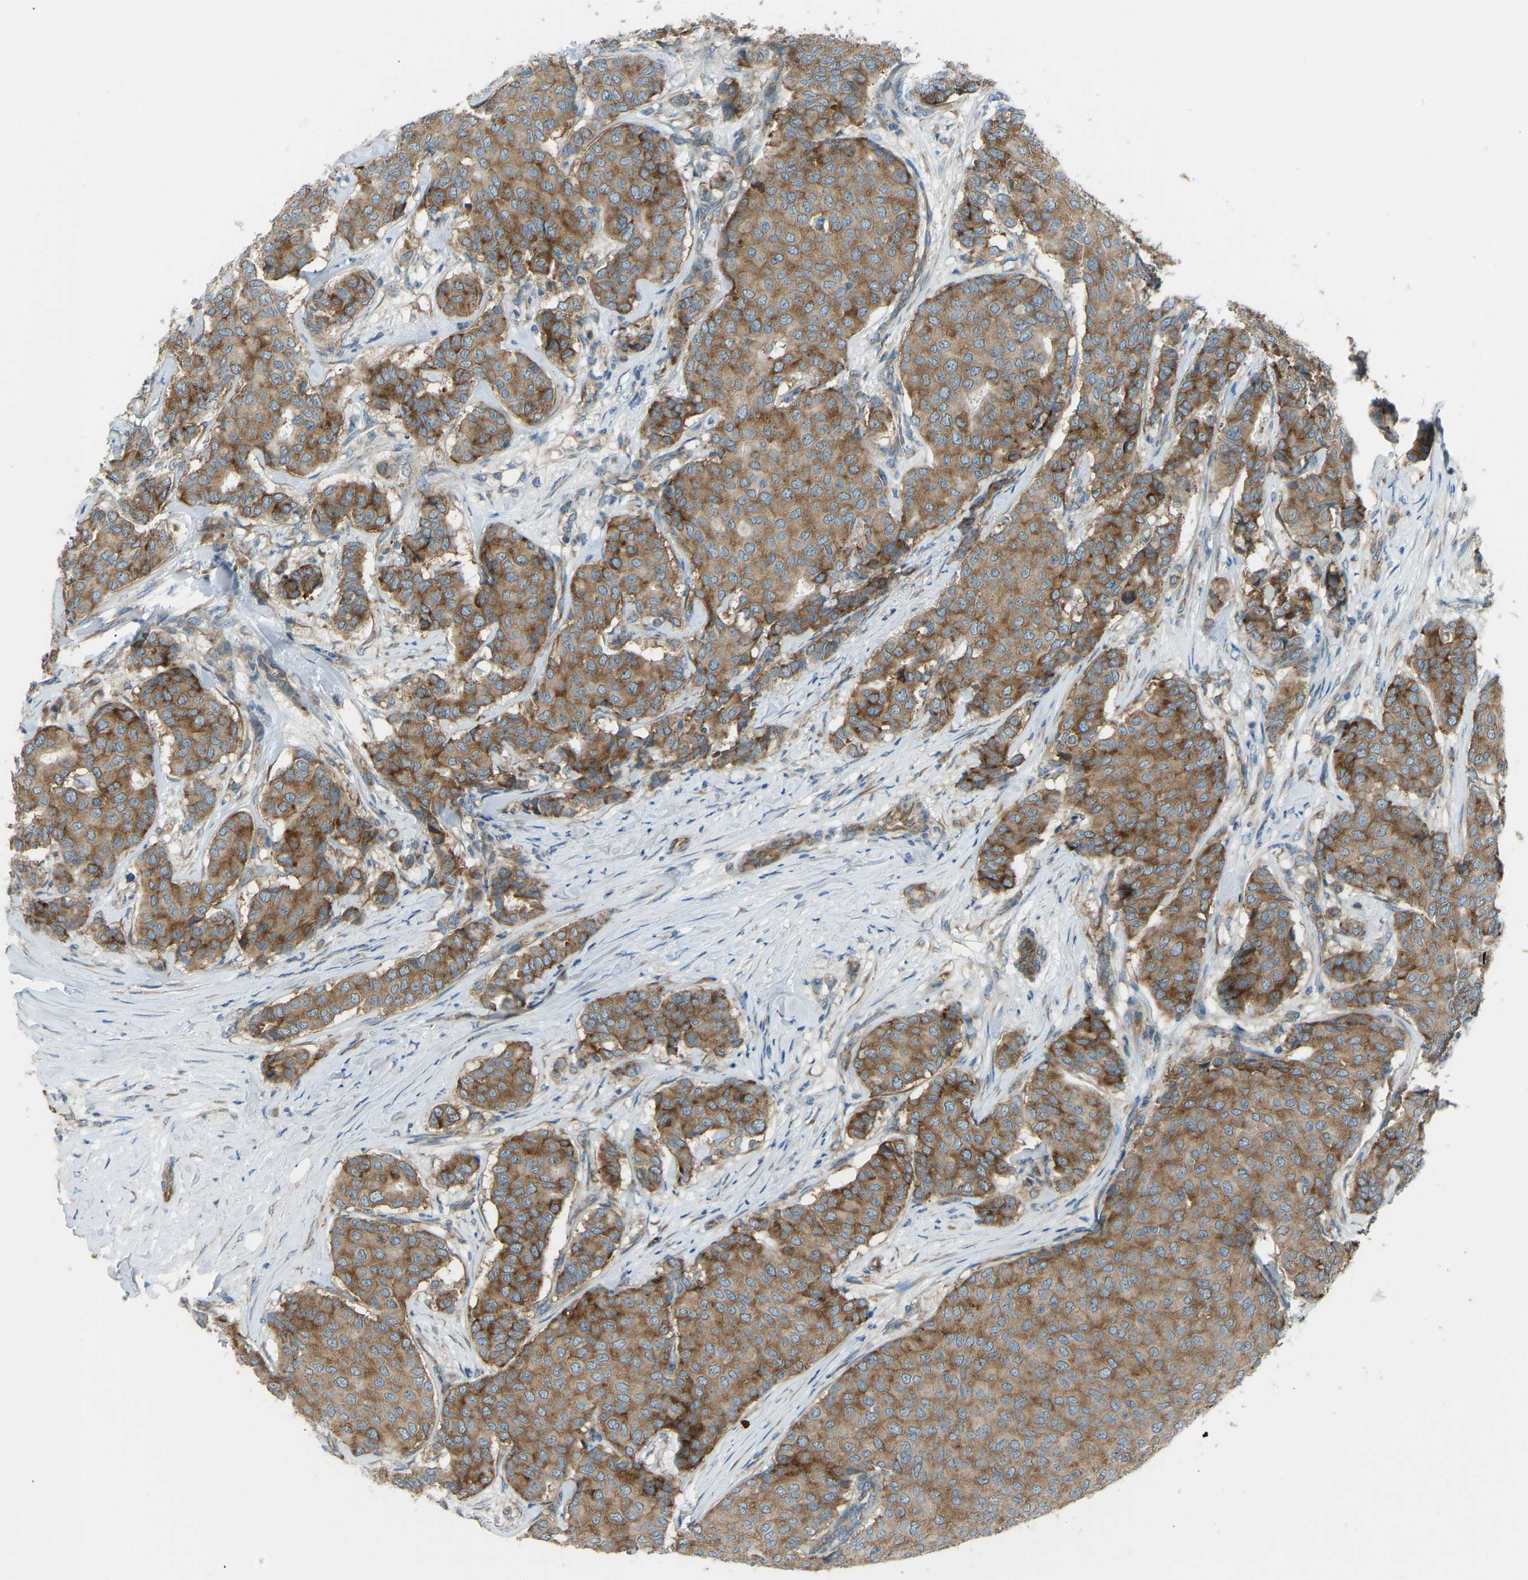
{"staining": {"intensity": "moderate", "quantity": ">75%", "location": "cytoplasmic/membranous"}, "tissue": "breast cancer", "cell_type": "Tumor cells", "image_type": "cancer", "snomed": [{"axis": "morphology", "description": "Duct carcinoma"}, {"axis": "topography", "description": "Breast"}], "caption": "Infiltrating ductal carcinoma (breast) stained for a protein shows moderate cytoplasmic/membranous positivity in tumor cells.", "gene": "STAU2", "patient": {"sex": "female", "age": 75}}